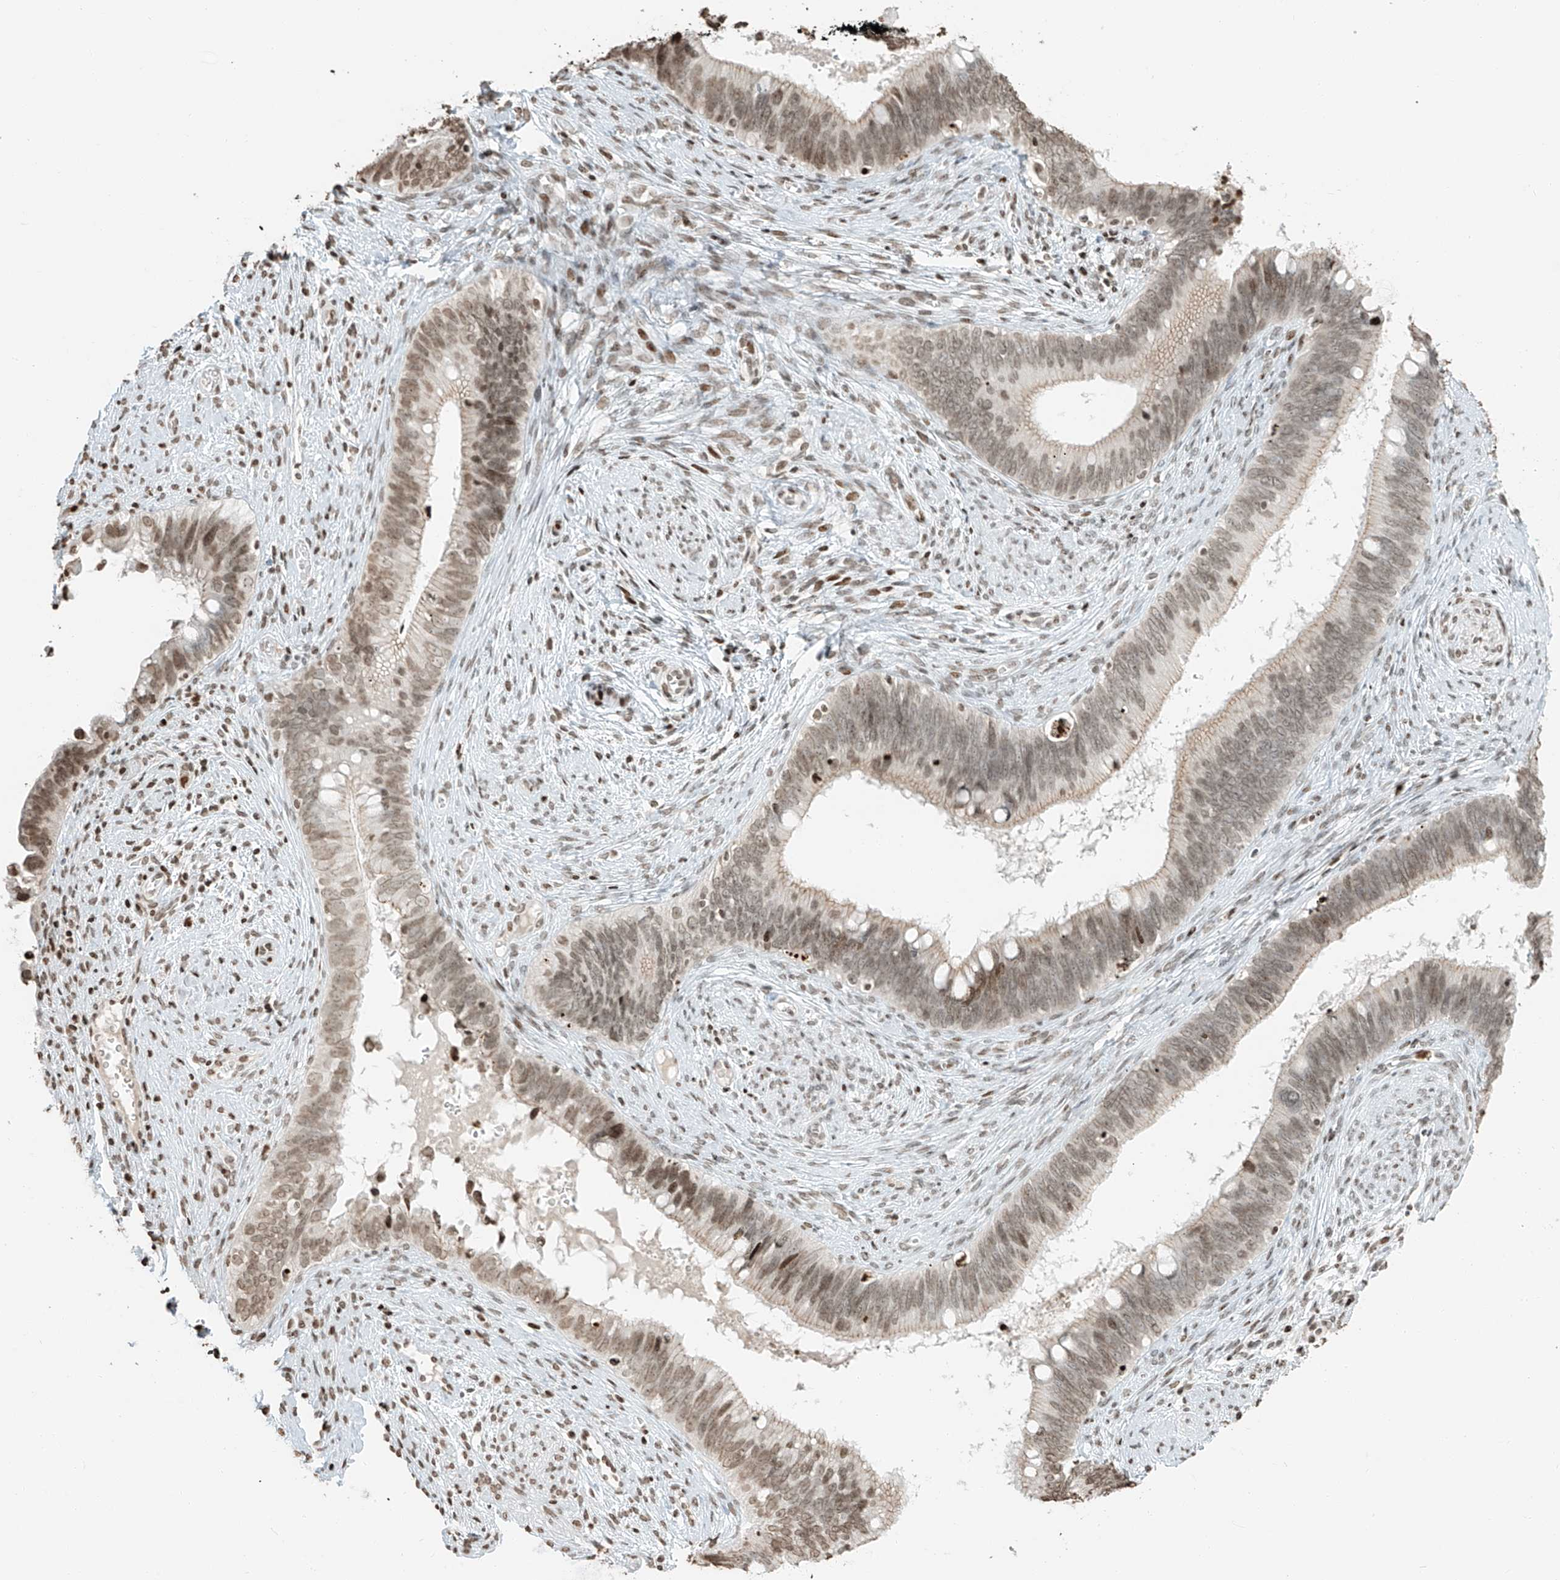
{"staining": {"intensity": "moderate", "quantity": "25%-75%", "location": "nuclear"}, "tissue": "cervical cancer", "cell_type": "Tumor cells", "image_type": "cancer", "snomed": [{"axis": "morphology", "description": "Adenocarcinoma, NOS"}, {"axis": "topography", "description": "Cervix"}], "caption": "Protein staining by IHC exhibits moderate nuclear expression in approximately 25%-75% of tumor cells in adenocarcinoma (cervical).", "gene": "C17orf58", "patient": {"sex": "female", "age": 42}}